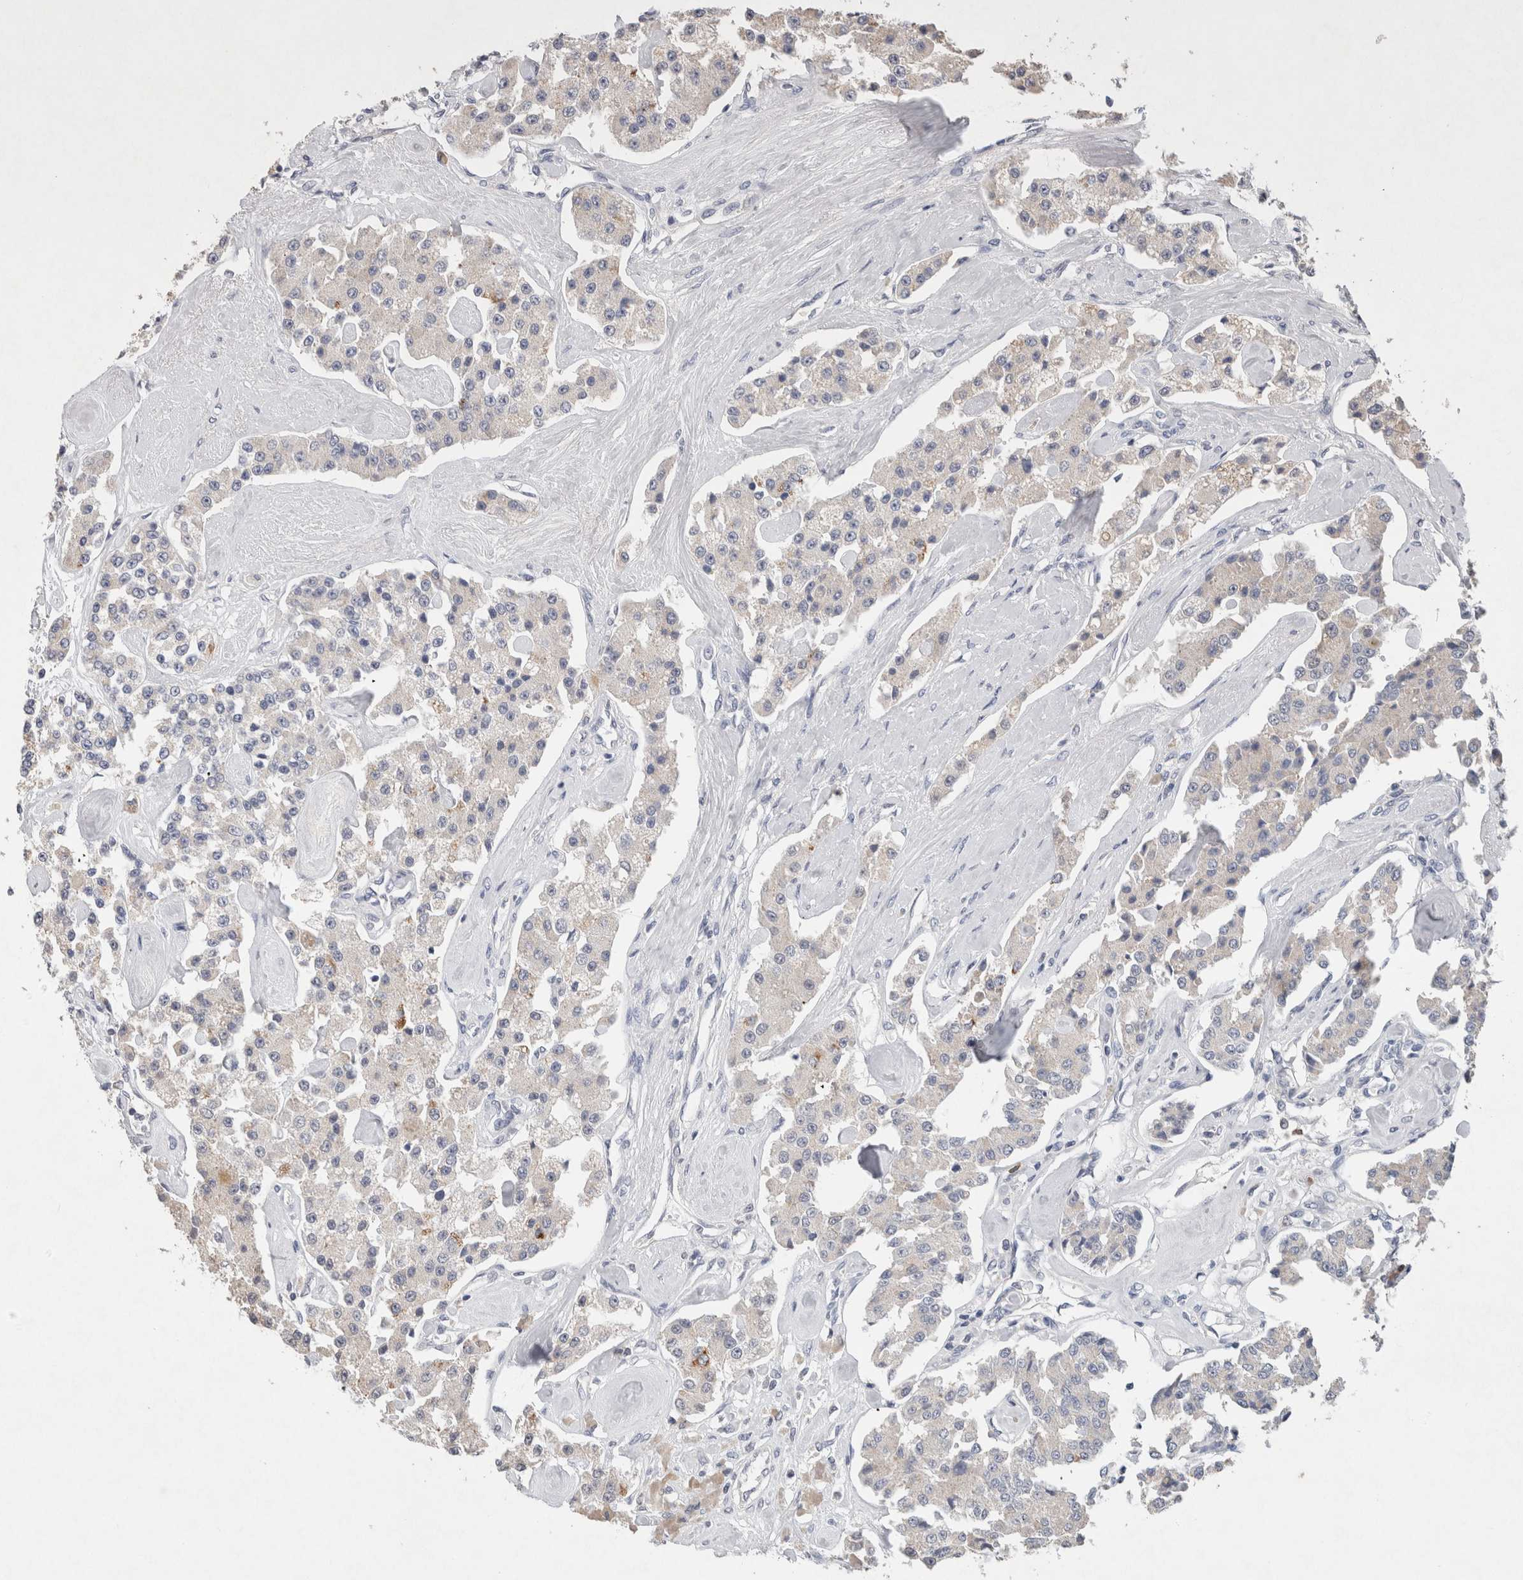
{"staining": {"intensity": "moderate", "quantity": "<25%", "location": "cytoplasmic/membranous"}, "tissue": "carcinoid", "cell_type": "Tumor cells", "image_type": "cancer", "snomed": [{"axis": "morphology", "description": "Carcinoid, malignant, NOS"}, {"axis": "topography", "description": "Pancreas"}], "caption": "Human malignant carcinoid stained with a protein marker shows moderate staining in tumor cells.", "gene": "FABP7", "patient": {"sex": "male", "age": 41}}